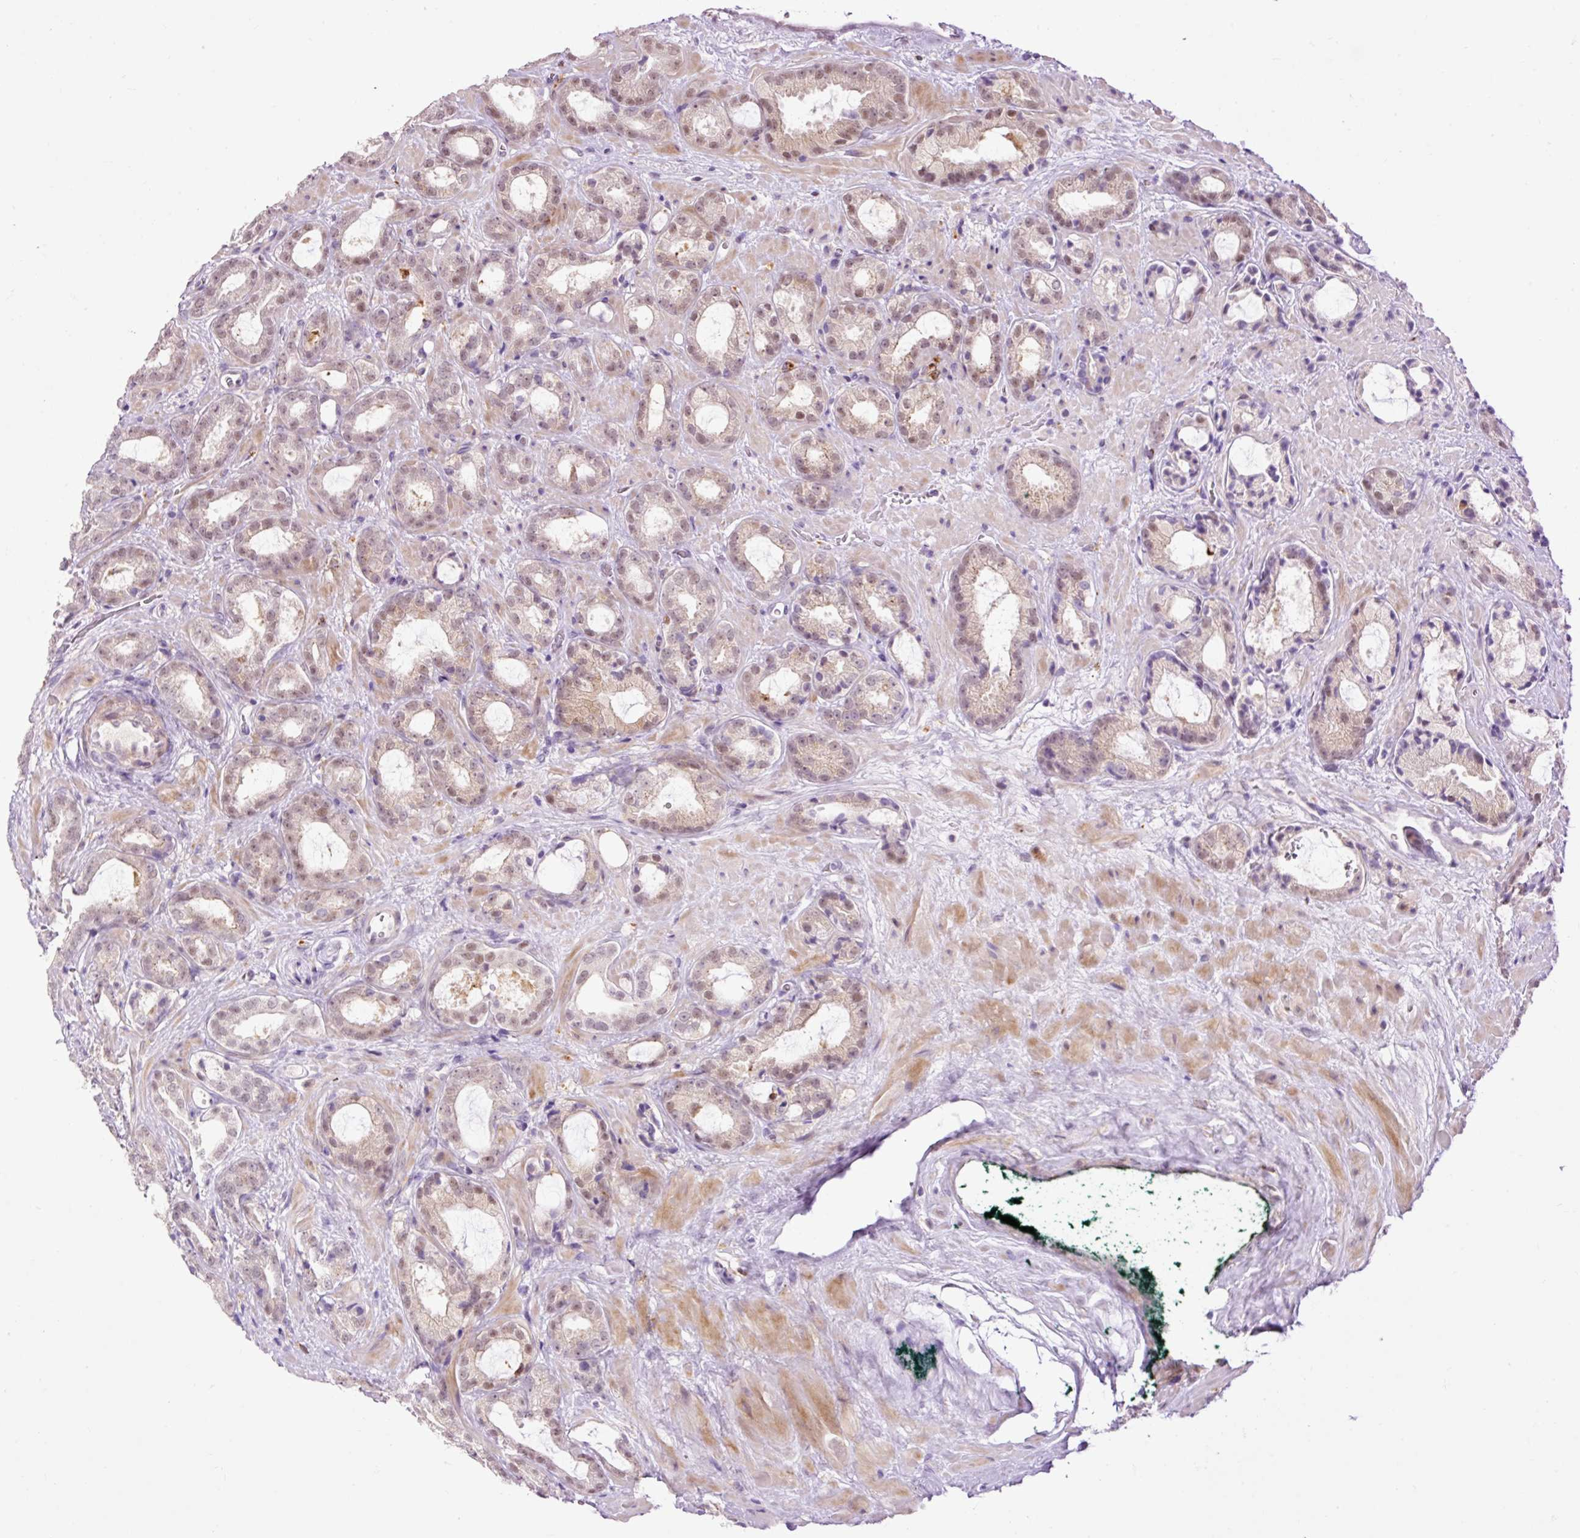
{"staining": {"intensity": "weak", "quantity": "25%-75%", "location": "nuclear"}, "tissue": "prostate cancer", "cell_type": "Tumor cells", "image_type": "cancer", "snomed": [{"axis": "morphology", "description": "Adenocarcinoma, Low grade"}, {"axis": "topography", "description": "Prostate"}], "caption": "Protein analysis of prostate cancer (low-grade adenocarcinoma) tissue displays weak nuclear staining in approximately 25%-75% of tumor cells. (IHC, brightfield microscopy, high magnification).", "gene": "LY86", "patient": {"sex": "male", "age": 62}}